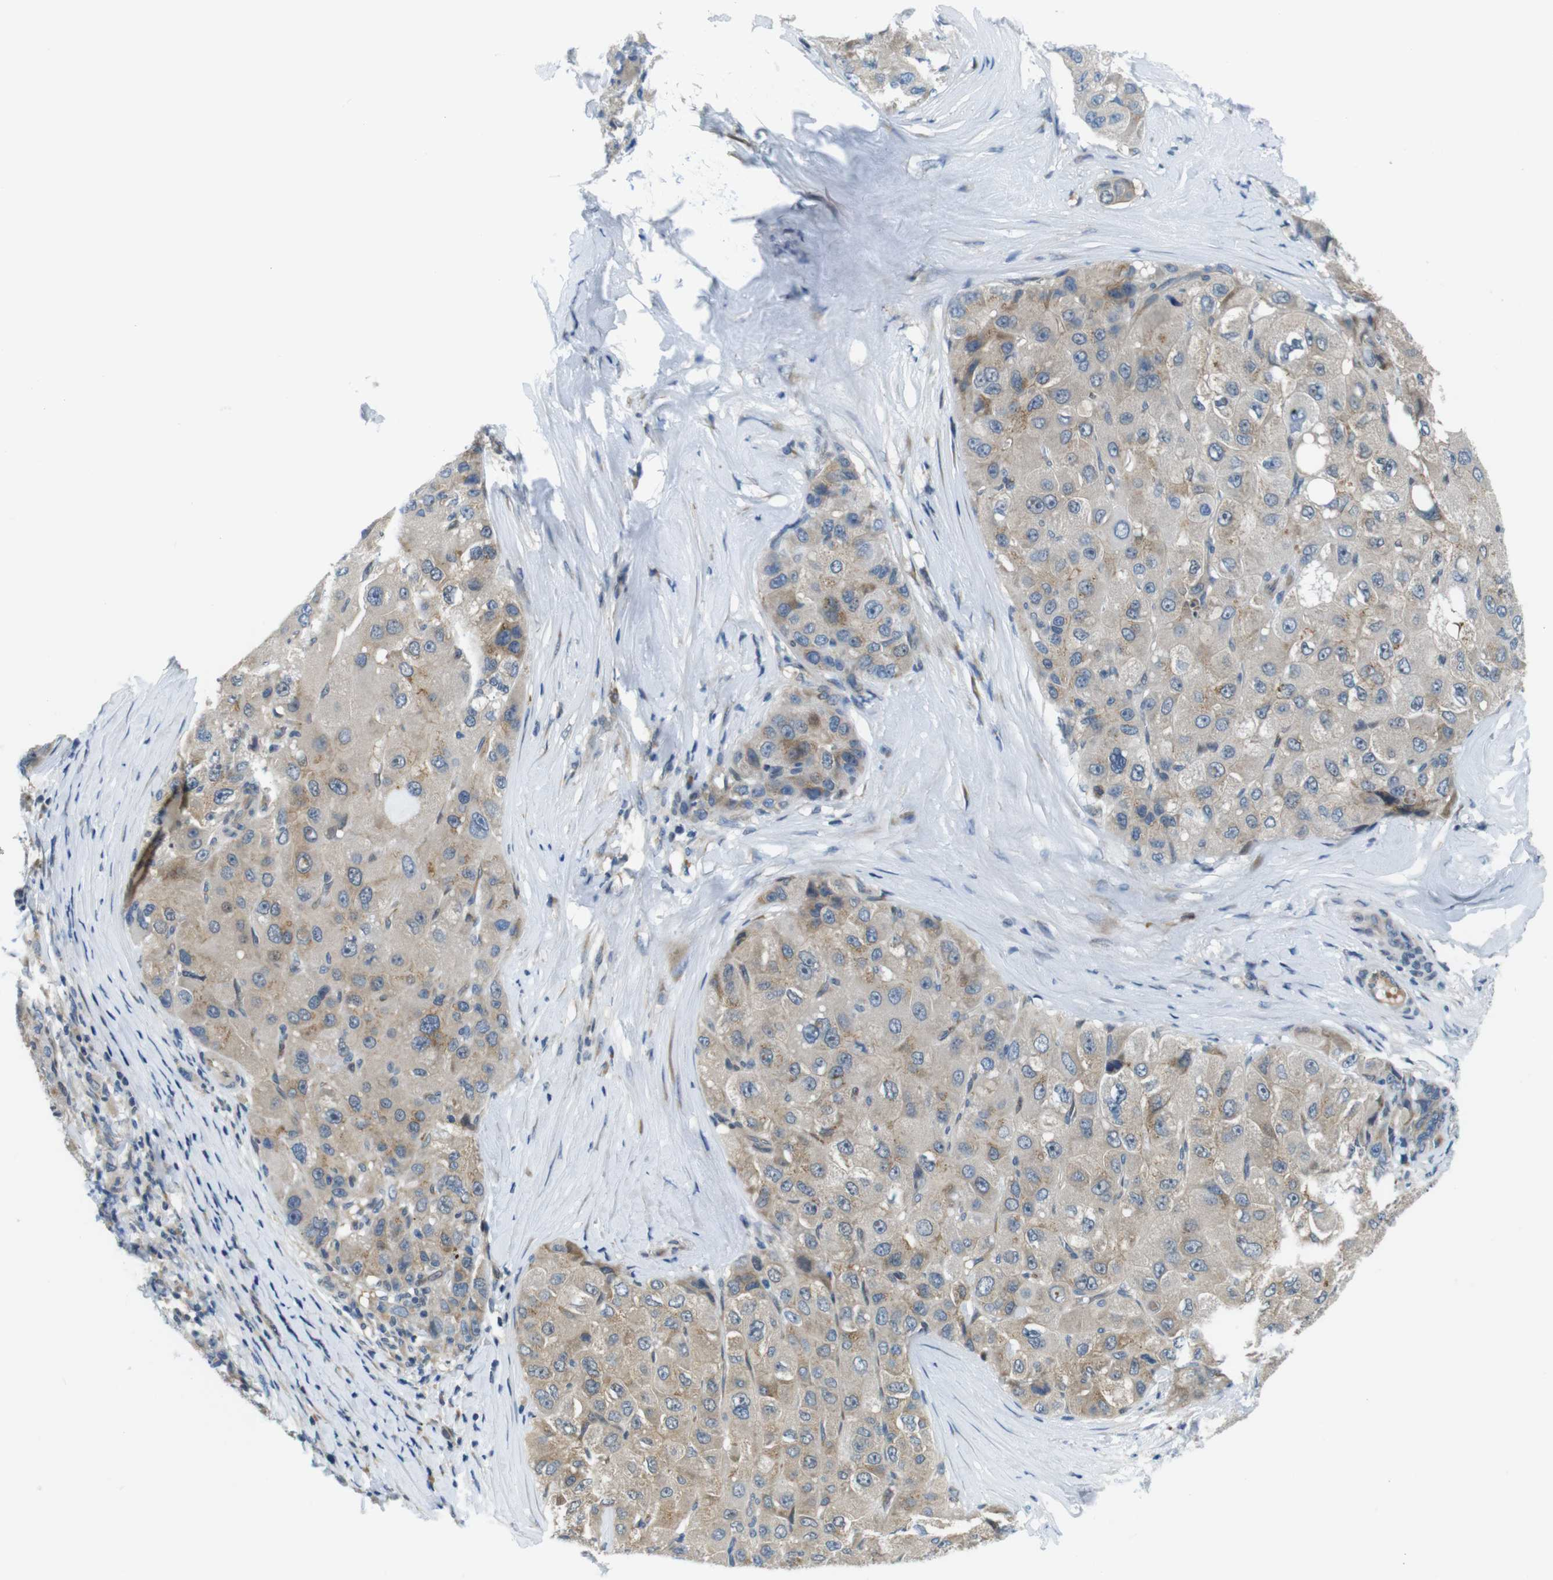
{"staining": {"intensity": "moderate", "quantity": ">75%", "location": "cytoplasmic/membranous"}, "tissue": "liver cancer", "cell_type": "Tumor cells", "image_type": "cancer", "snomed": [{"axis": "morphology", "description": "Carcinoma, Hepatocellular, NOS"}, {"axis": "topography", "description": "Liver"}], "caption": "High-power microscopy captured an immunohistochemistry (IHC) histopathology image of hepatocellular carcinoma (liver), revealing moderate cytoplasmic/membranous staining in approximately >75% of tumor cells.", "gene": "ZDHHC3", "patient": {"sex": "male", "age": 80}}